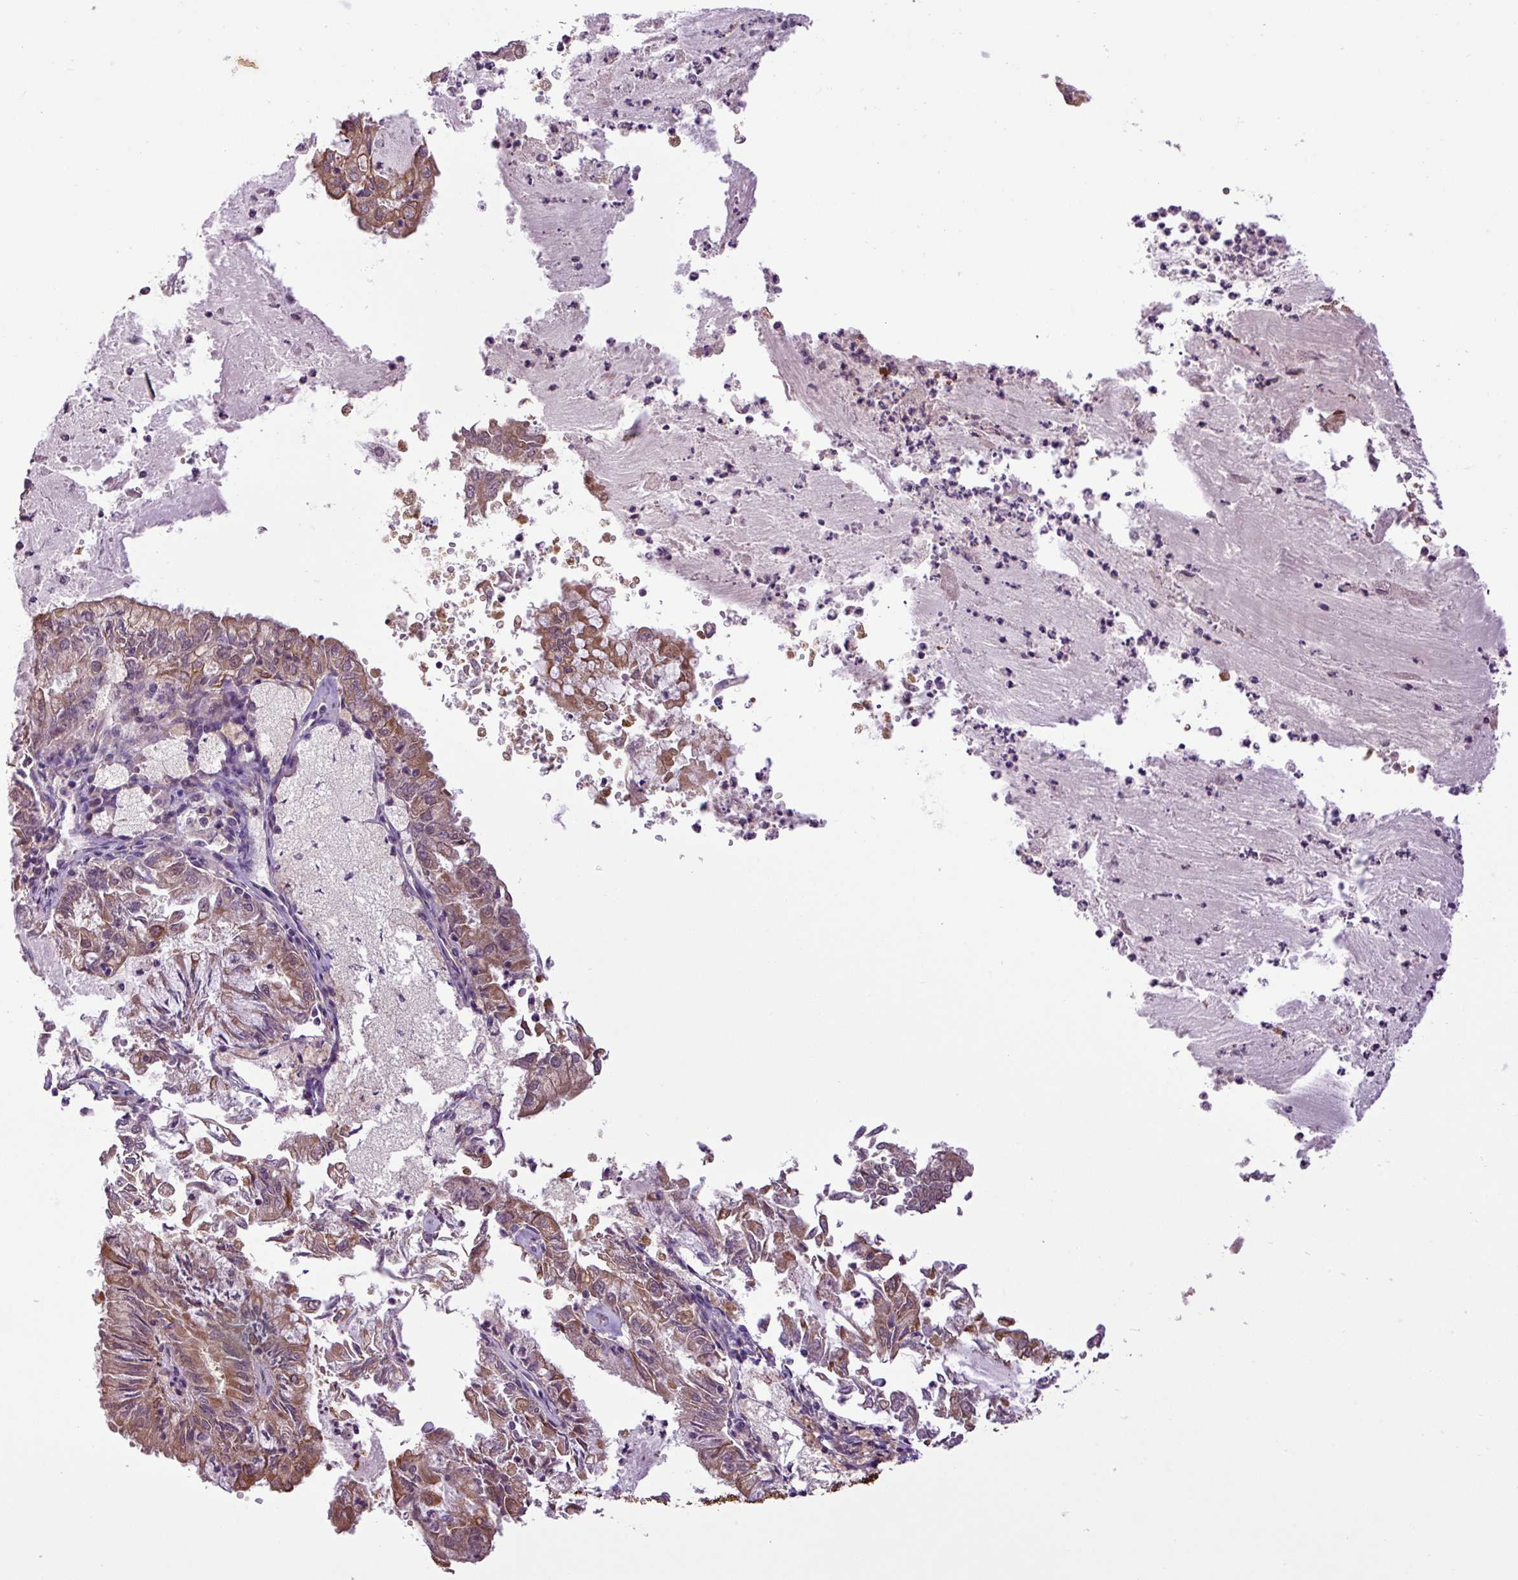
{"staining": {"intensity": "moderate", "quantity": ">75%", "location": "cytoplasmic/membranous"}, "tissue": "endometrial cancer", "cell_type": "Tumor cells", "image_type": "cancer", "snomed": [{"axis": "morphology", "description": "Adenocarcinoma, NOS"}, {"axis": "topography", "description": "Endometrium"}], "caption": "Immunohistochemical staining of human endometrial adenocarcinoma shows moderate cytoplasmic/membranous protein staining in about >75% of tumor cells.", "gene": "TIMM10B", "patient": {"sex": "female", "age": 57}}